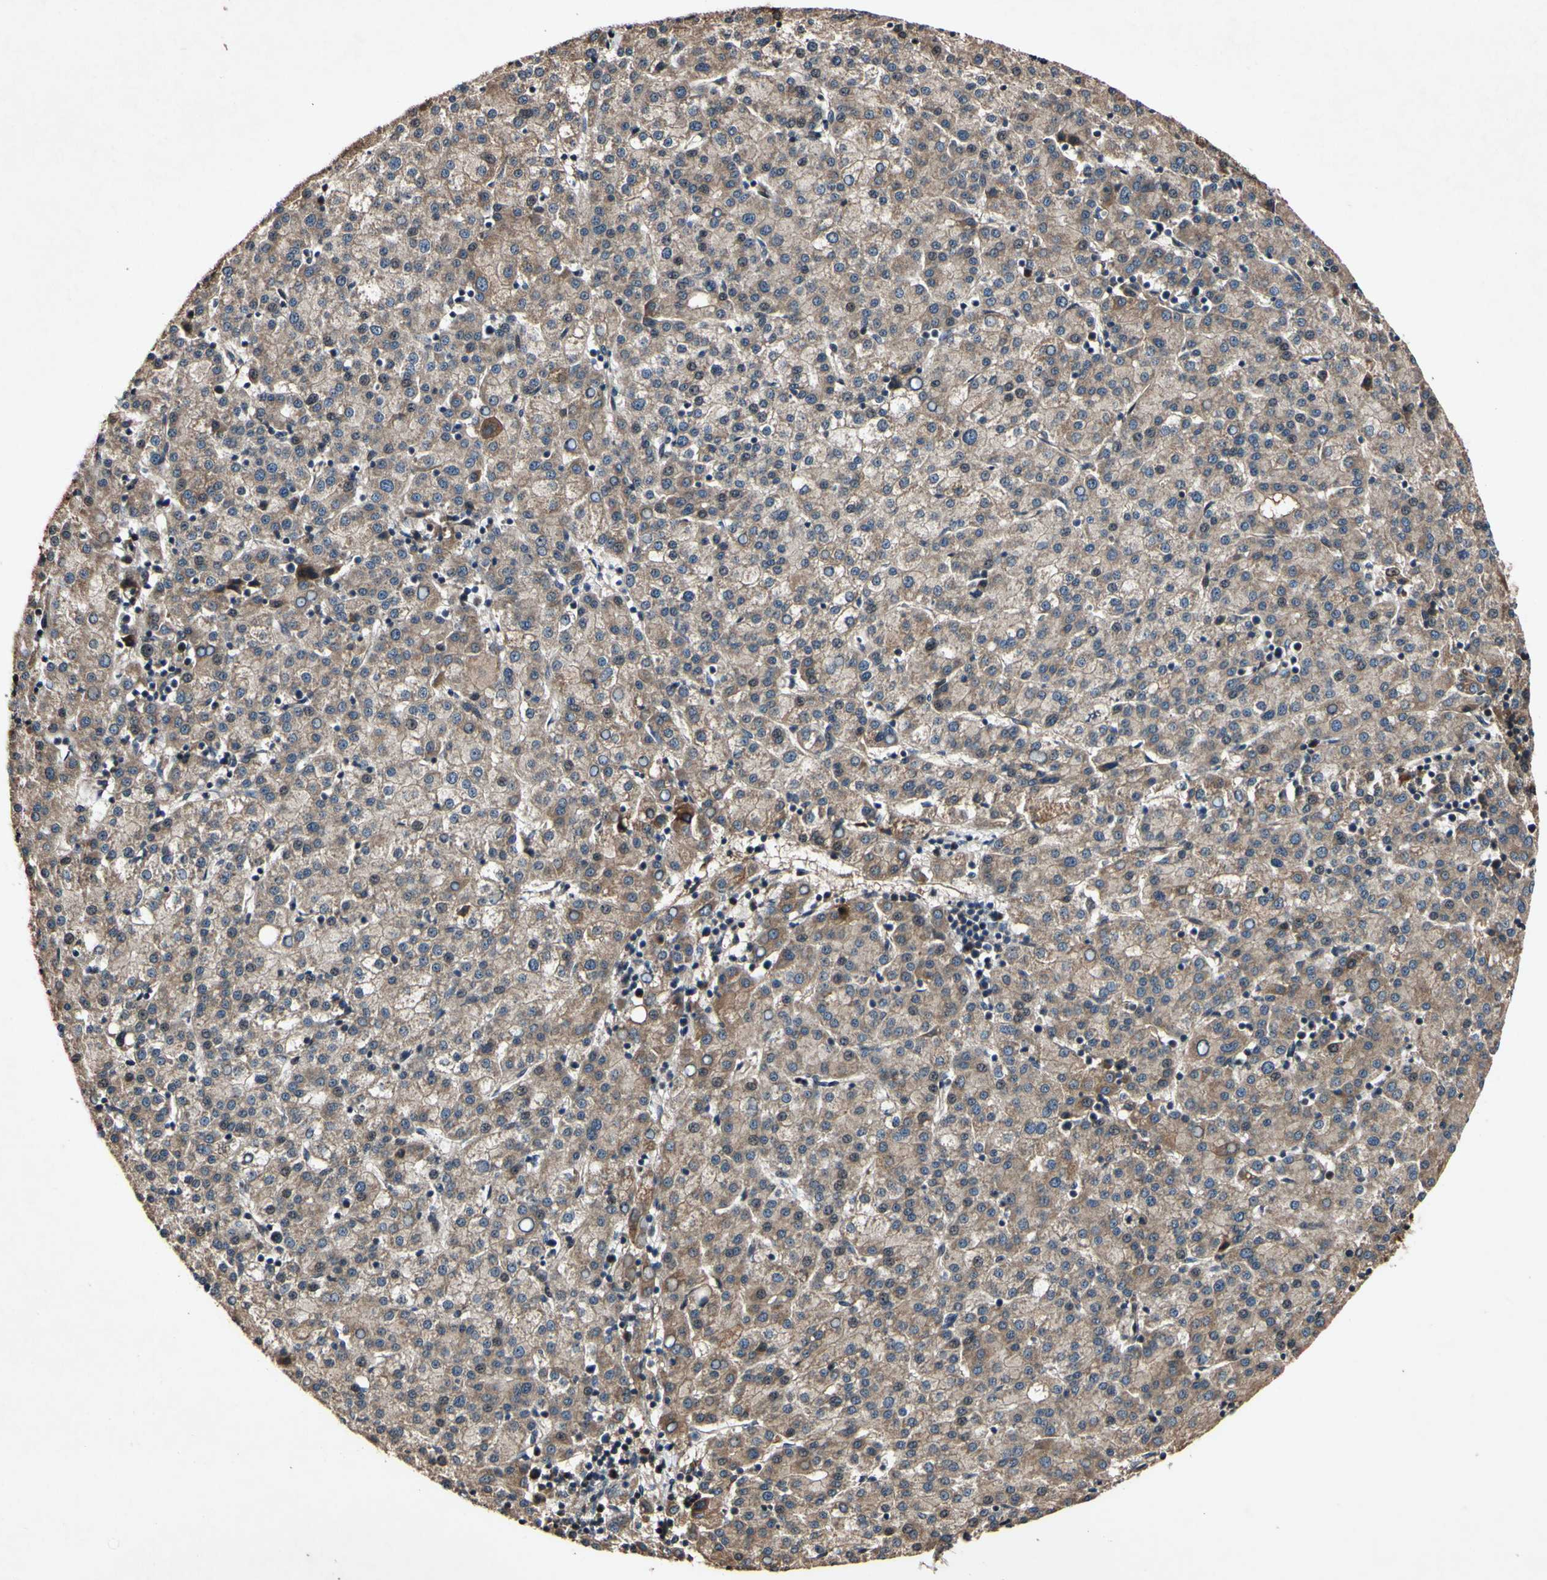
{"staining": {"intensity": "moderate", "quantity": ">75%", "location": "cytoplasmic/membranous"}, "tissue": "liver cancer", "cell_type": "Tumor cells", "image_type": "cancer", "snomed": [{"axis": "morphology", "description": "Carcinoma, Hepatocellular, NOS"}, {"axis": "topography", "description": "Liver"}], "caption": "Immunohistochemistry (IHC) image of neoplastic tissue: liver hepatocellular carcinoma stained using IHC exhibits medium levels of moderate protein expression localized specifically in the cytoplasmic/membranous of tumor cells, appearing as a cytoplasmic/membranous brown color.", "gene": "PLAT", "patient": {"sex": "female", "age": 58}}